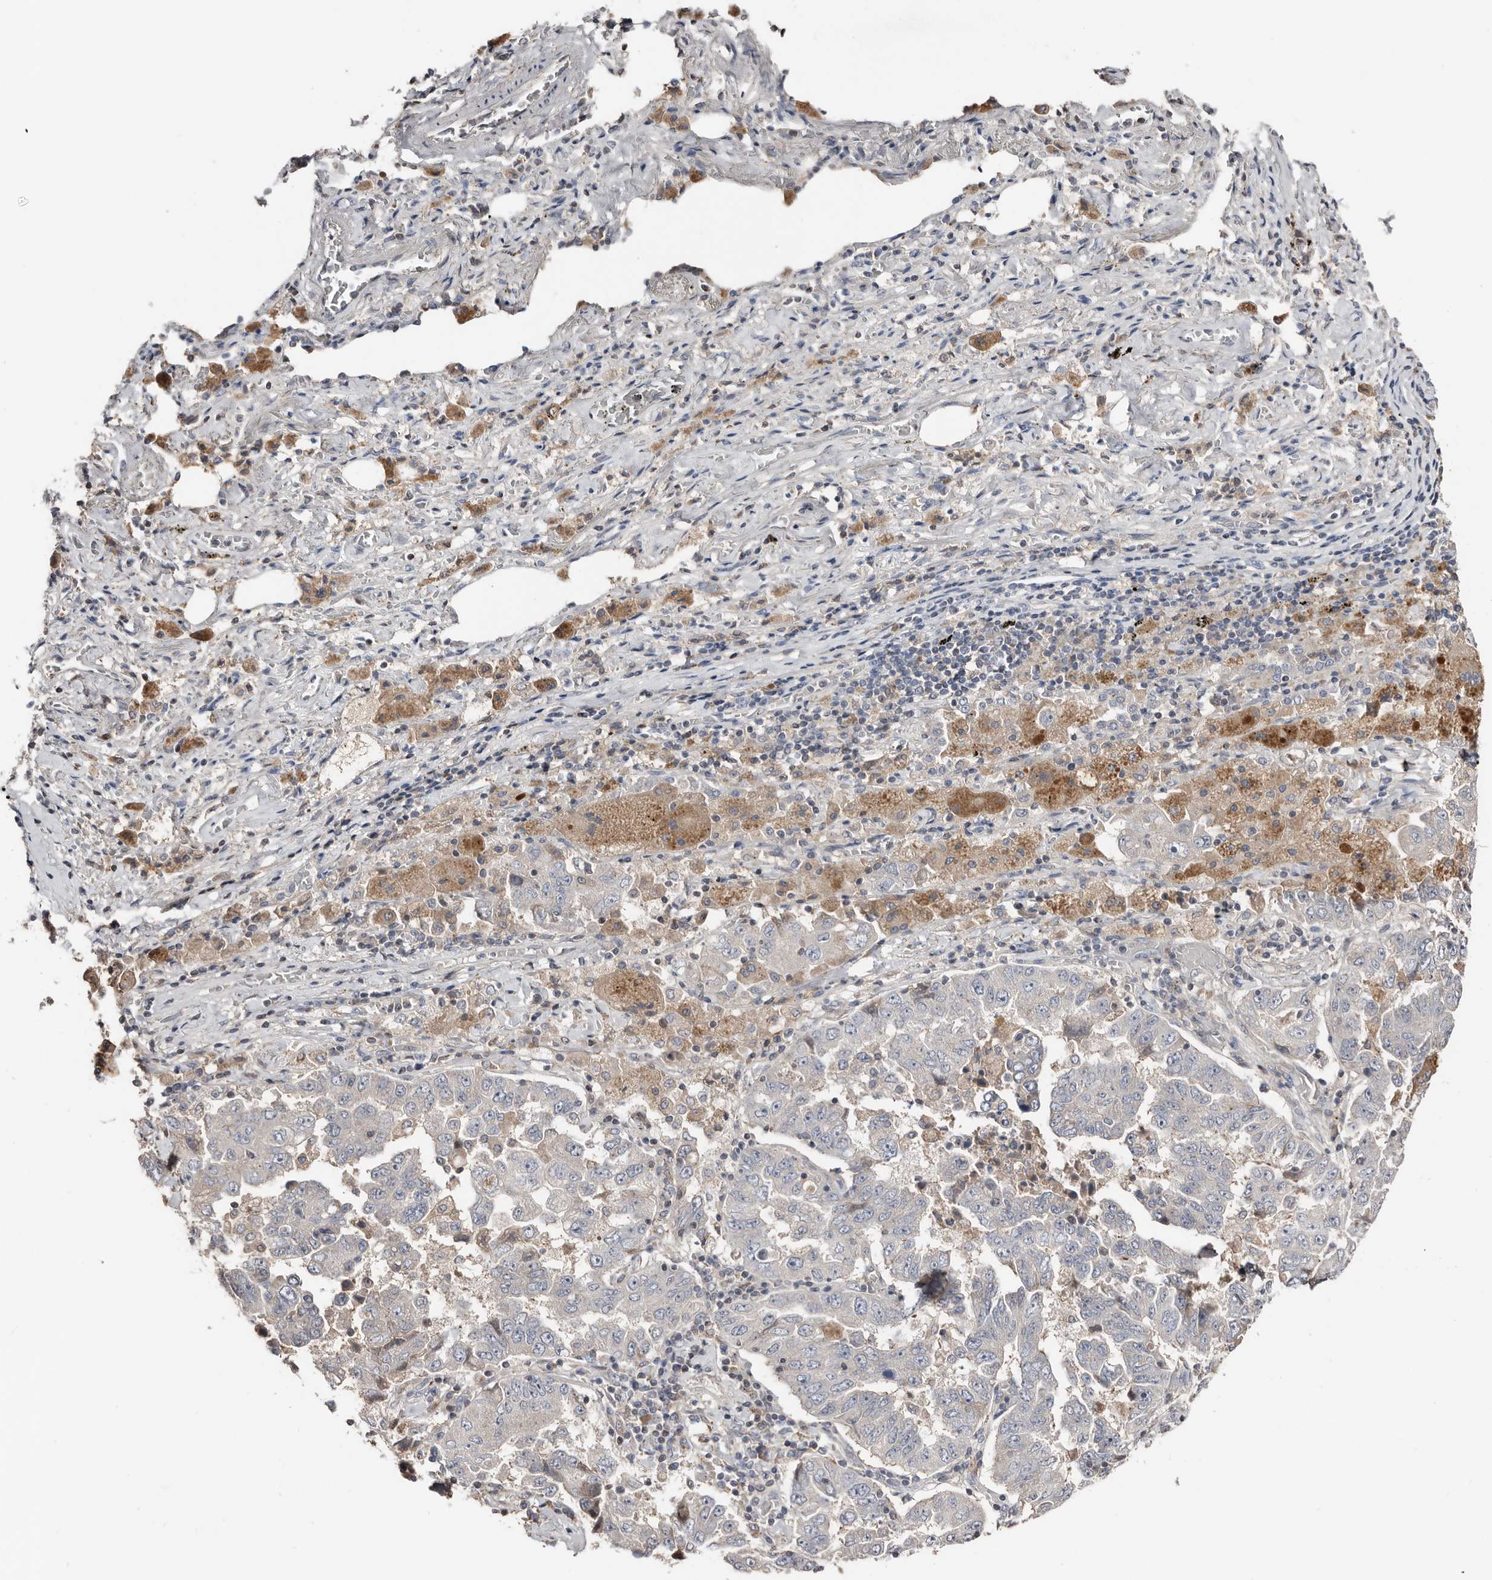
{"staining": {"intensity": "negative", "quantity": "none", "location": "none"}, "tissue": "lung cancer", "cell_type": "Tumor cells", "image_type": "cancer", "snomed": [{"axis": "morphology", "description": "Adenocarcinoma, NOS"}, {"axis": "topography", "description": "Lung"}], "caption": "An immunohistochemistry (IHC) image of lung adenocarcinoma is shown. There is no staining in tumor cells of lung adenocarcinoma.", "gene": "SLC39A2", "patient": {"sex": "female", "age": 51}}